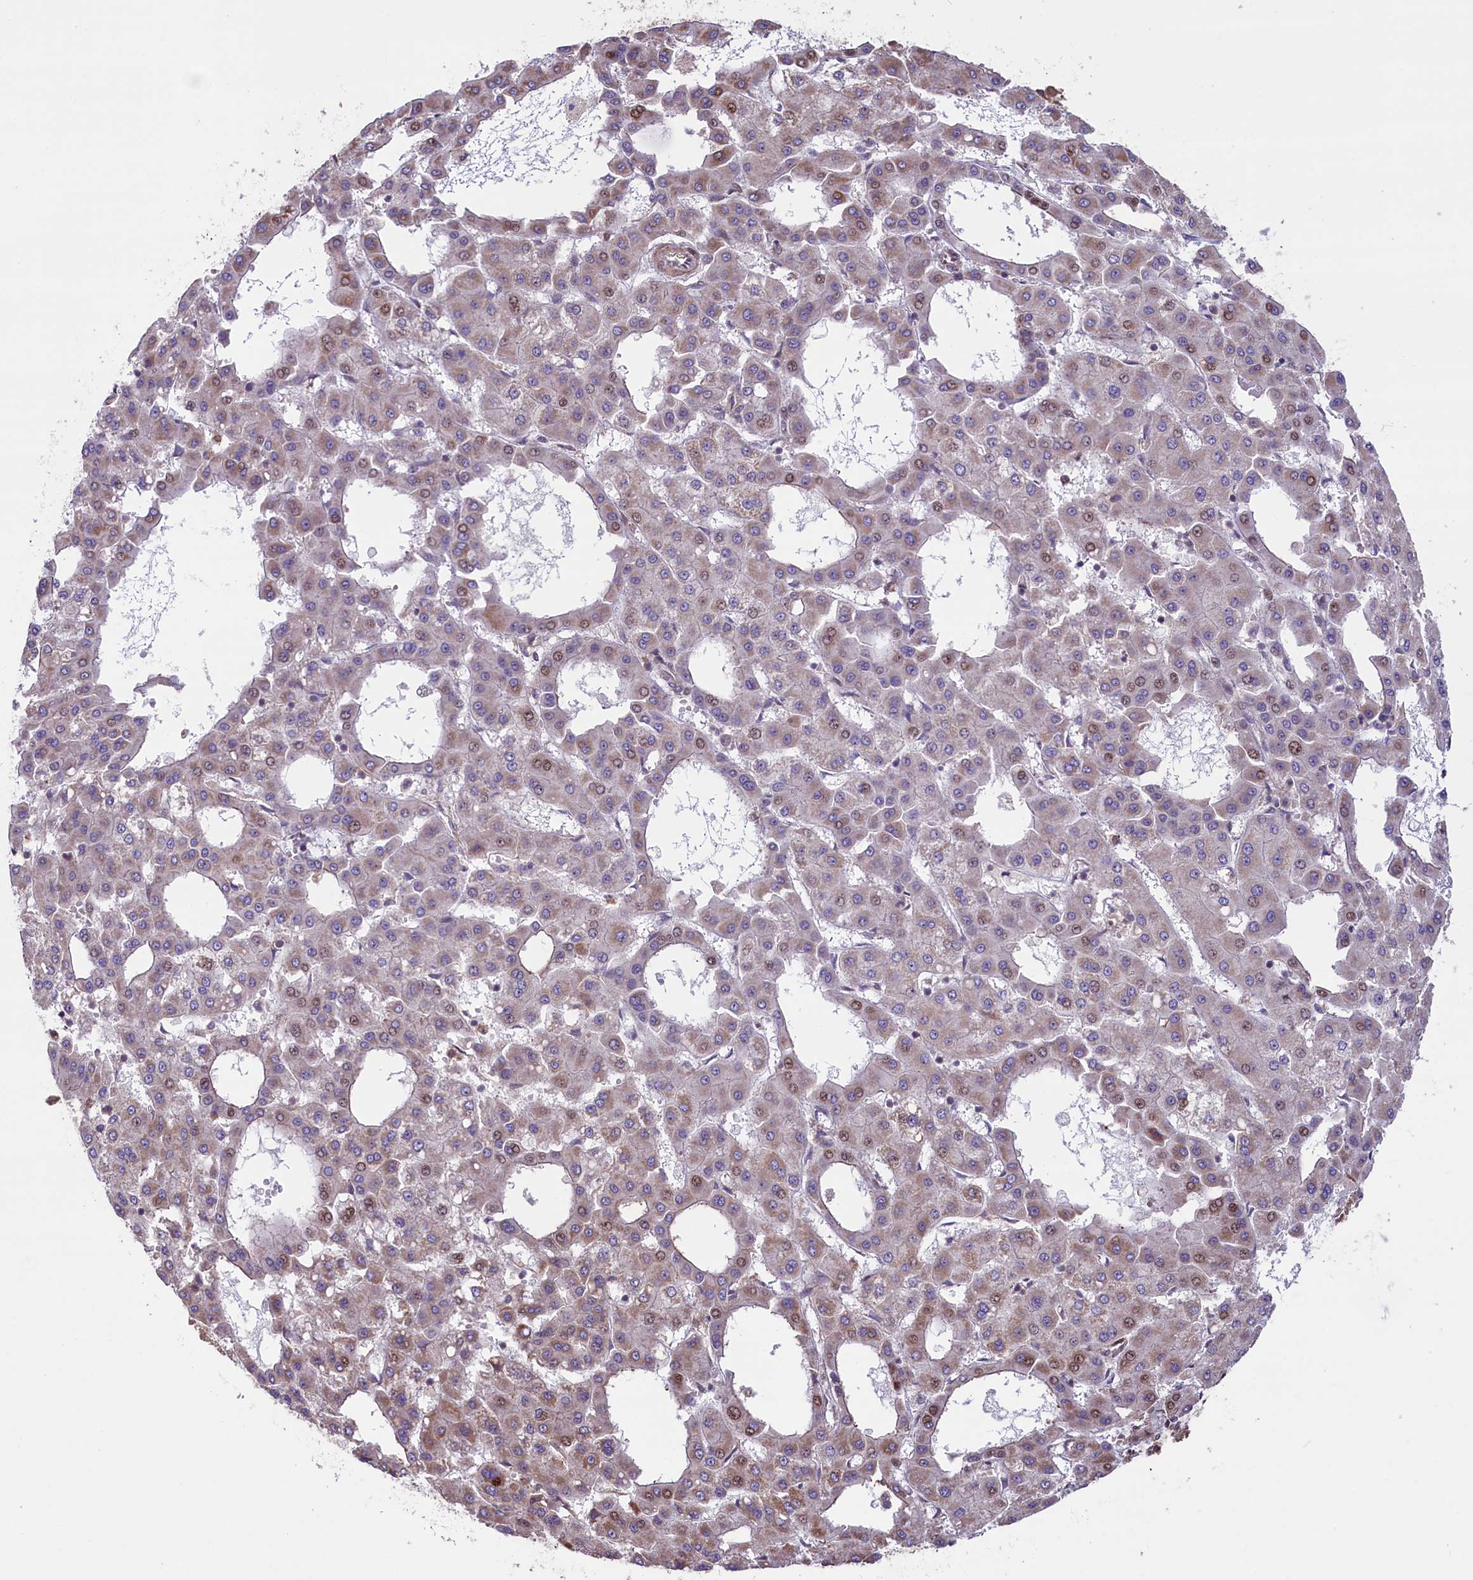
{"staining": {"intensity": "moderate", "quantity": "<25%", "location": "cytoplasmic/membranous,nuclear"}, "tissue": "liver cancer", "cell_type": "Tumor cells", "image_type": "cancer", "snomed": [{"axis": "morphology", "description": "Carcinoma, Hepatocellular, NOS"}, {"axis": "topography", "description": "Liver"}], "caption": "Liver hepatocellular carcinoma stained with immunohistochemistry (IHC) reveals moderate cytoplasmic/membranous and nuclear staining in approximately <25% of tumor cells. (Stains: DAB (3,3'-diaminobenzidine) in brown, nuclei in blue, Microscopy: brightfield microscopy at high magnification).", "gene": "RIC8A", "patient": {"sex": "male", "age": 47}}